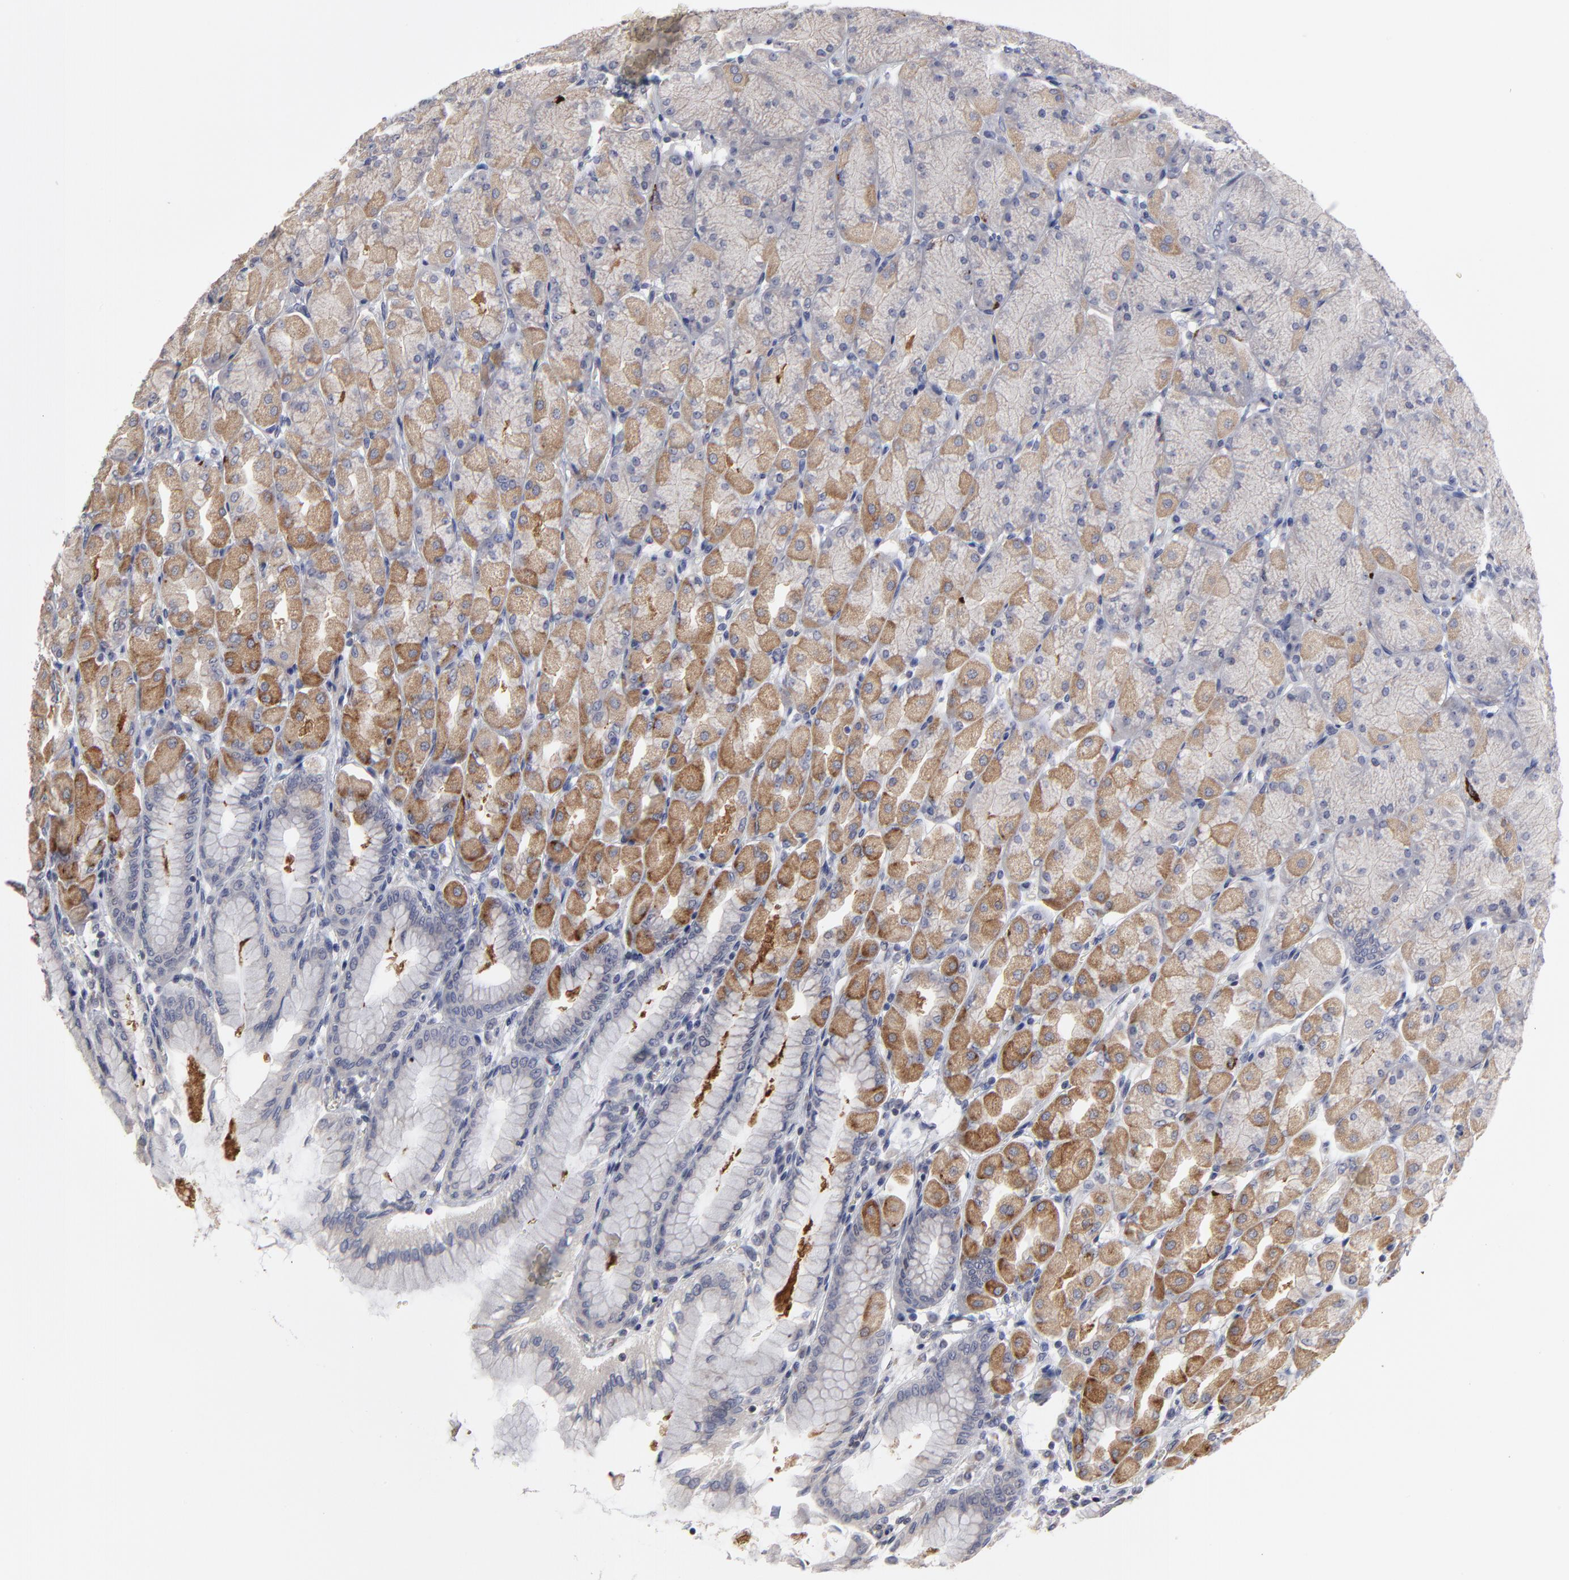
{"staining": {"intensity": "moderate", "quantity": "25%-75%", "location": "cytoplasmic/membranous"}, "tissue": "stomach", "cell_type": "Glandular cells", "image_type": "normal", "snomed": [{"axis": "morphology", "description": "Normal tissue, NOS"}, {"axis": "topography", "description": "Stomach, upper"}], "caption": "Glandular cells exhibit medium levels of moderate cytoplasmic/membranous expression in approximately 25%-75% of cells in unremarkable human stomach.", "gene": "MAGEA10", "patient": {"sex": "female", "age": 56}}